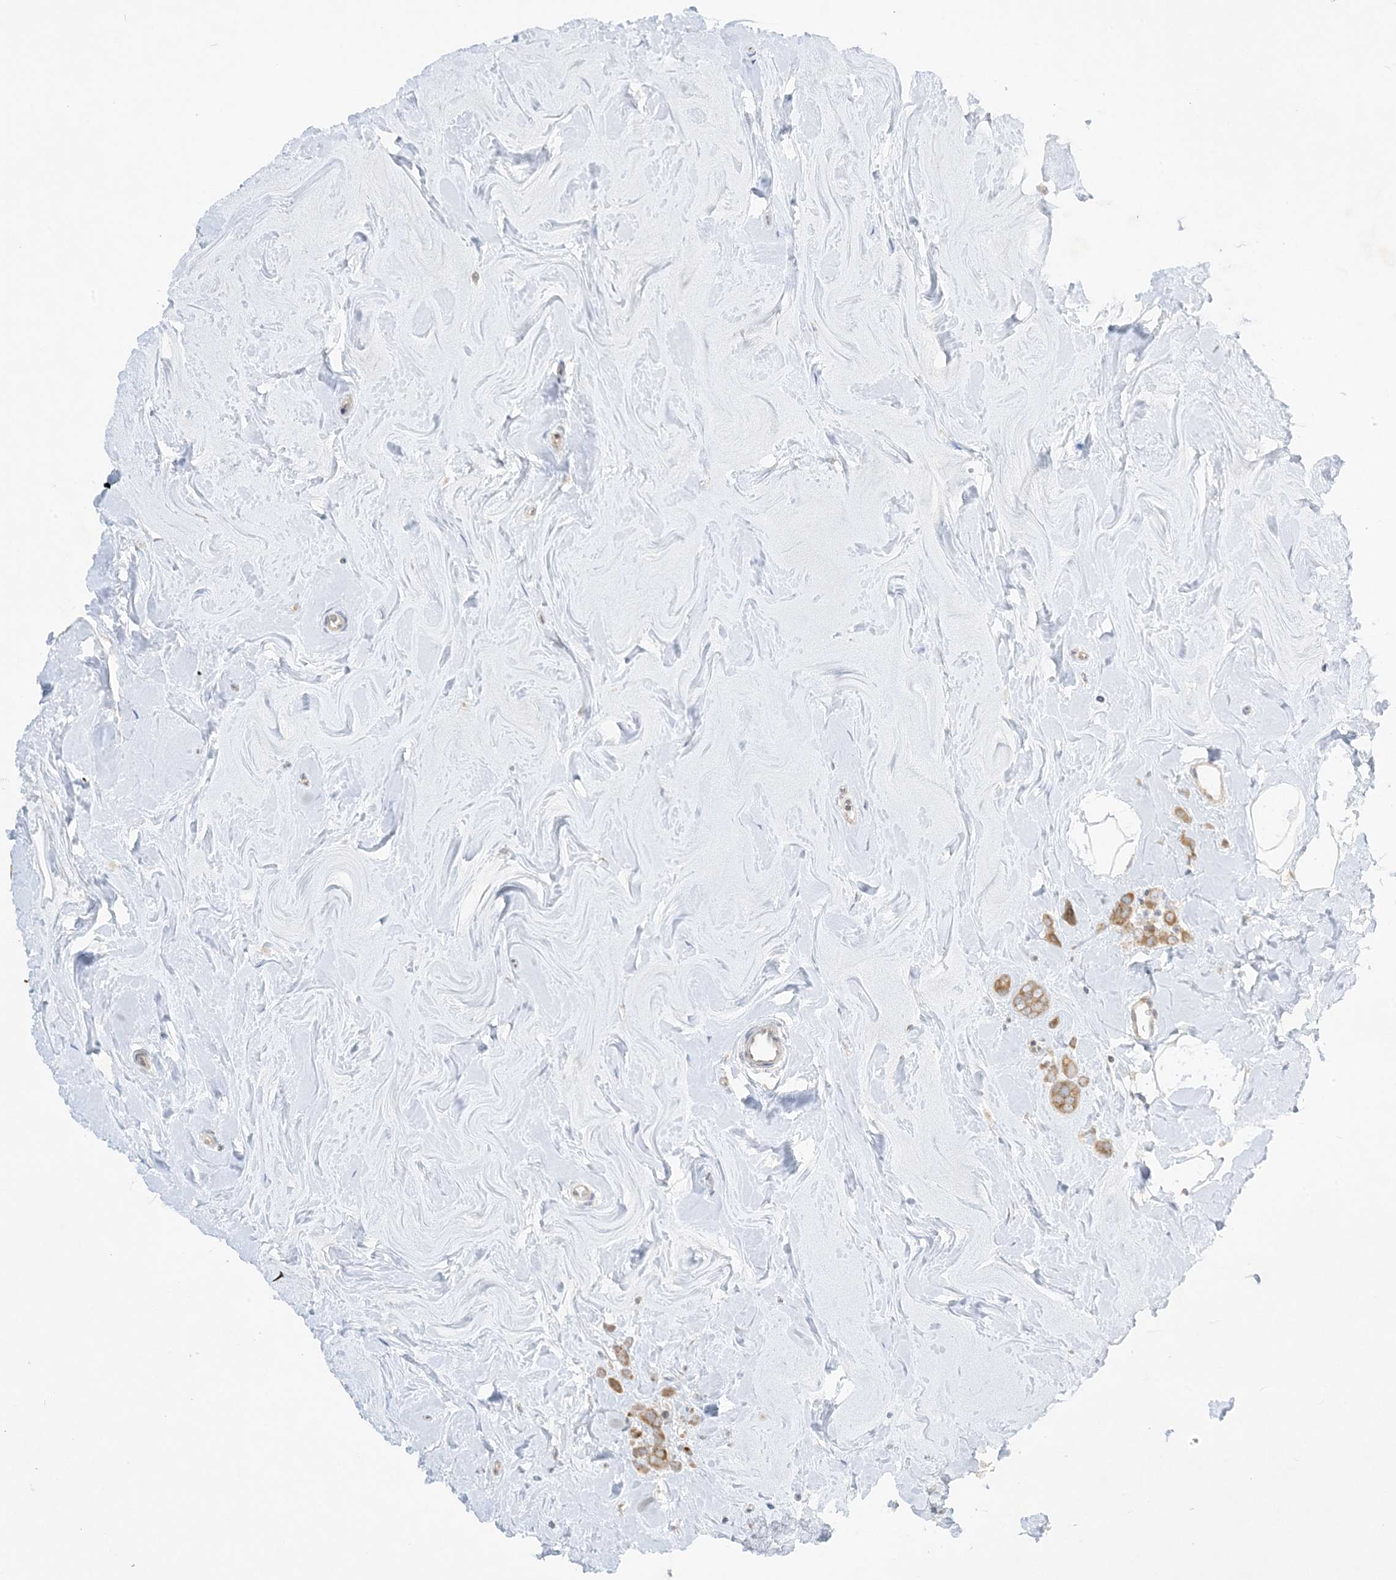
{"staining": {"intensity": "moderate", "quantity": ">75%", "location": "cytoplasmic/membranous"}, "tissue": "breast cancer", "cell_type": "Tumor cells", "image_type": "cancer", "snomed": [{"axis": "morphology", "description": "Lobular carcinoma"}, {"axis": "topography", "description": "Breast"}], "caption": "The histopathology image reveals immunohistochemical staining of lobular carcinoma (breast). There is moderate cytoplasmic/membranous expression is identified in approximately >75% of tumor cells. The staining was performed using DAB to visualize the protein expression in brown, while the nuclei were stained in blue with hematoxylin (Magnification: 20x).", "gene": "RPP40", "patient": {"sex": "female", "age": 47}}